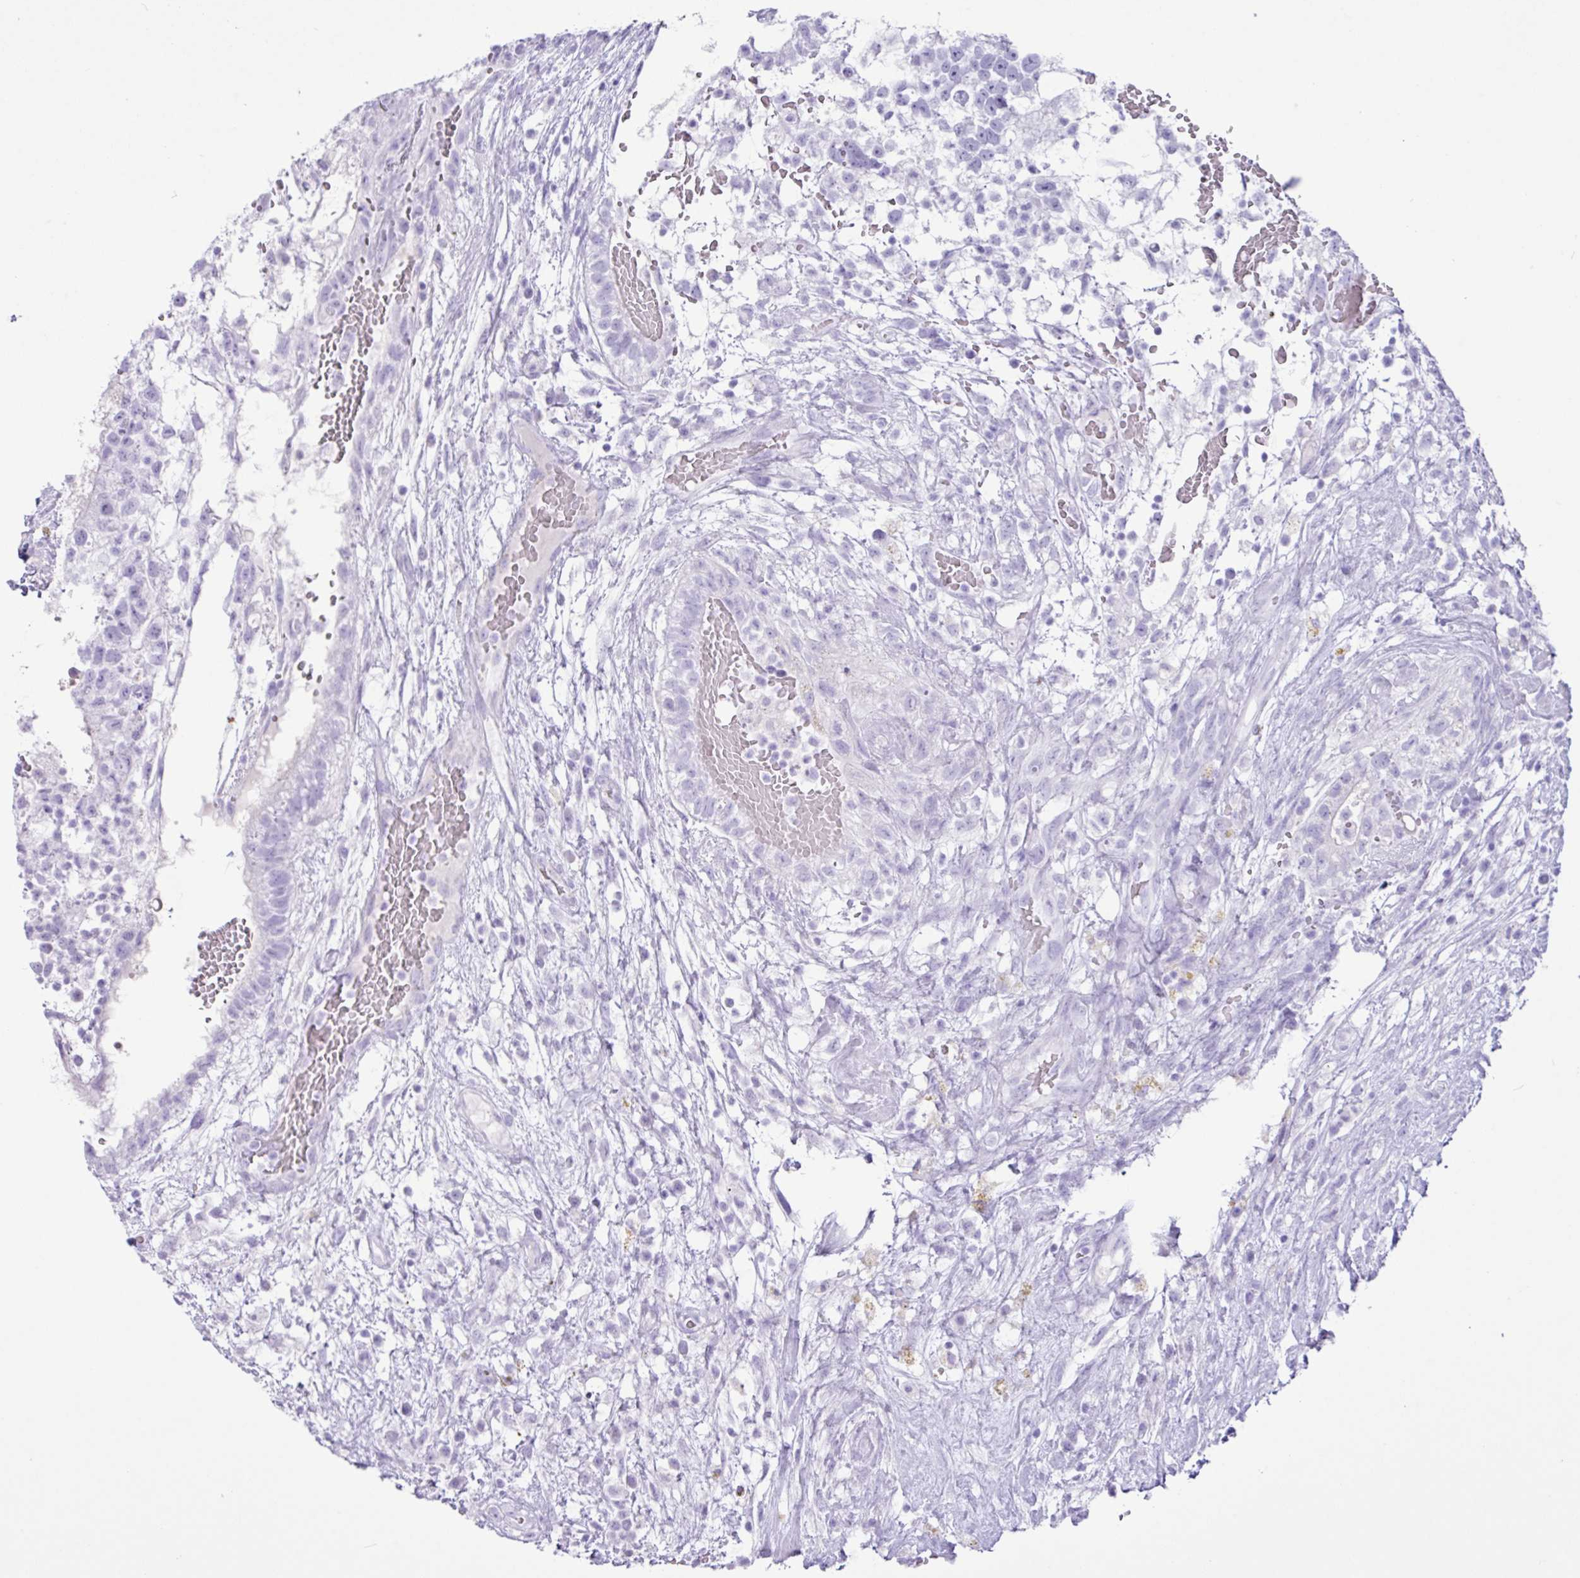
{"staining": {"intensity": "negative", "quantity": "none", "location": "none"}, "tissue": "testis cancer", "cell_type": "Tumor cells", "image_type": "cancer", "snomed": [{"axis": "morphology", "description": "Normal tissue, NOS"}, {"axis": "morphology", "description": "Carcinoma, Embryonal, NOS"}, {"axis": "topography", "description": "Testis"}], "caption": "DAB immunohistochemical staining of human testis cancer shows no significant positivity in tumor cells.", "gene": "CKMT2", "patient": {"sex": "male", "age": 32}}